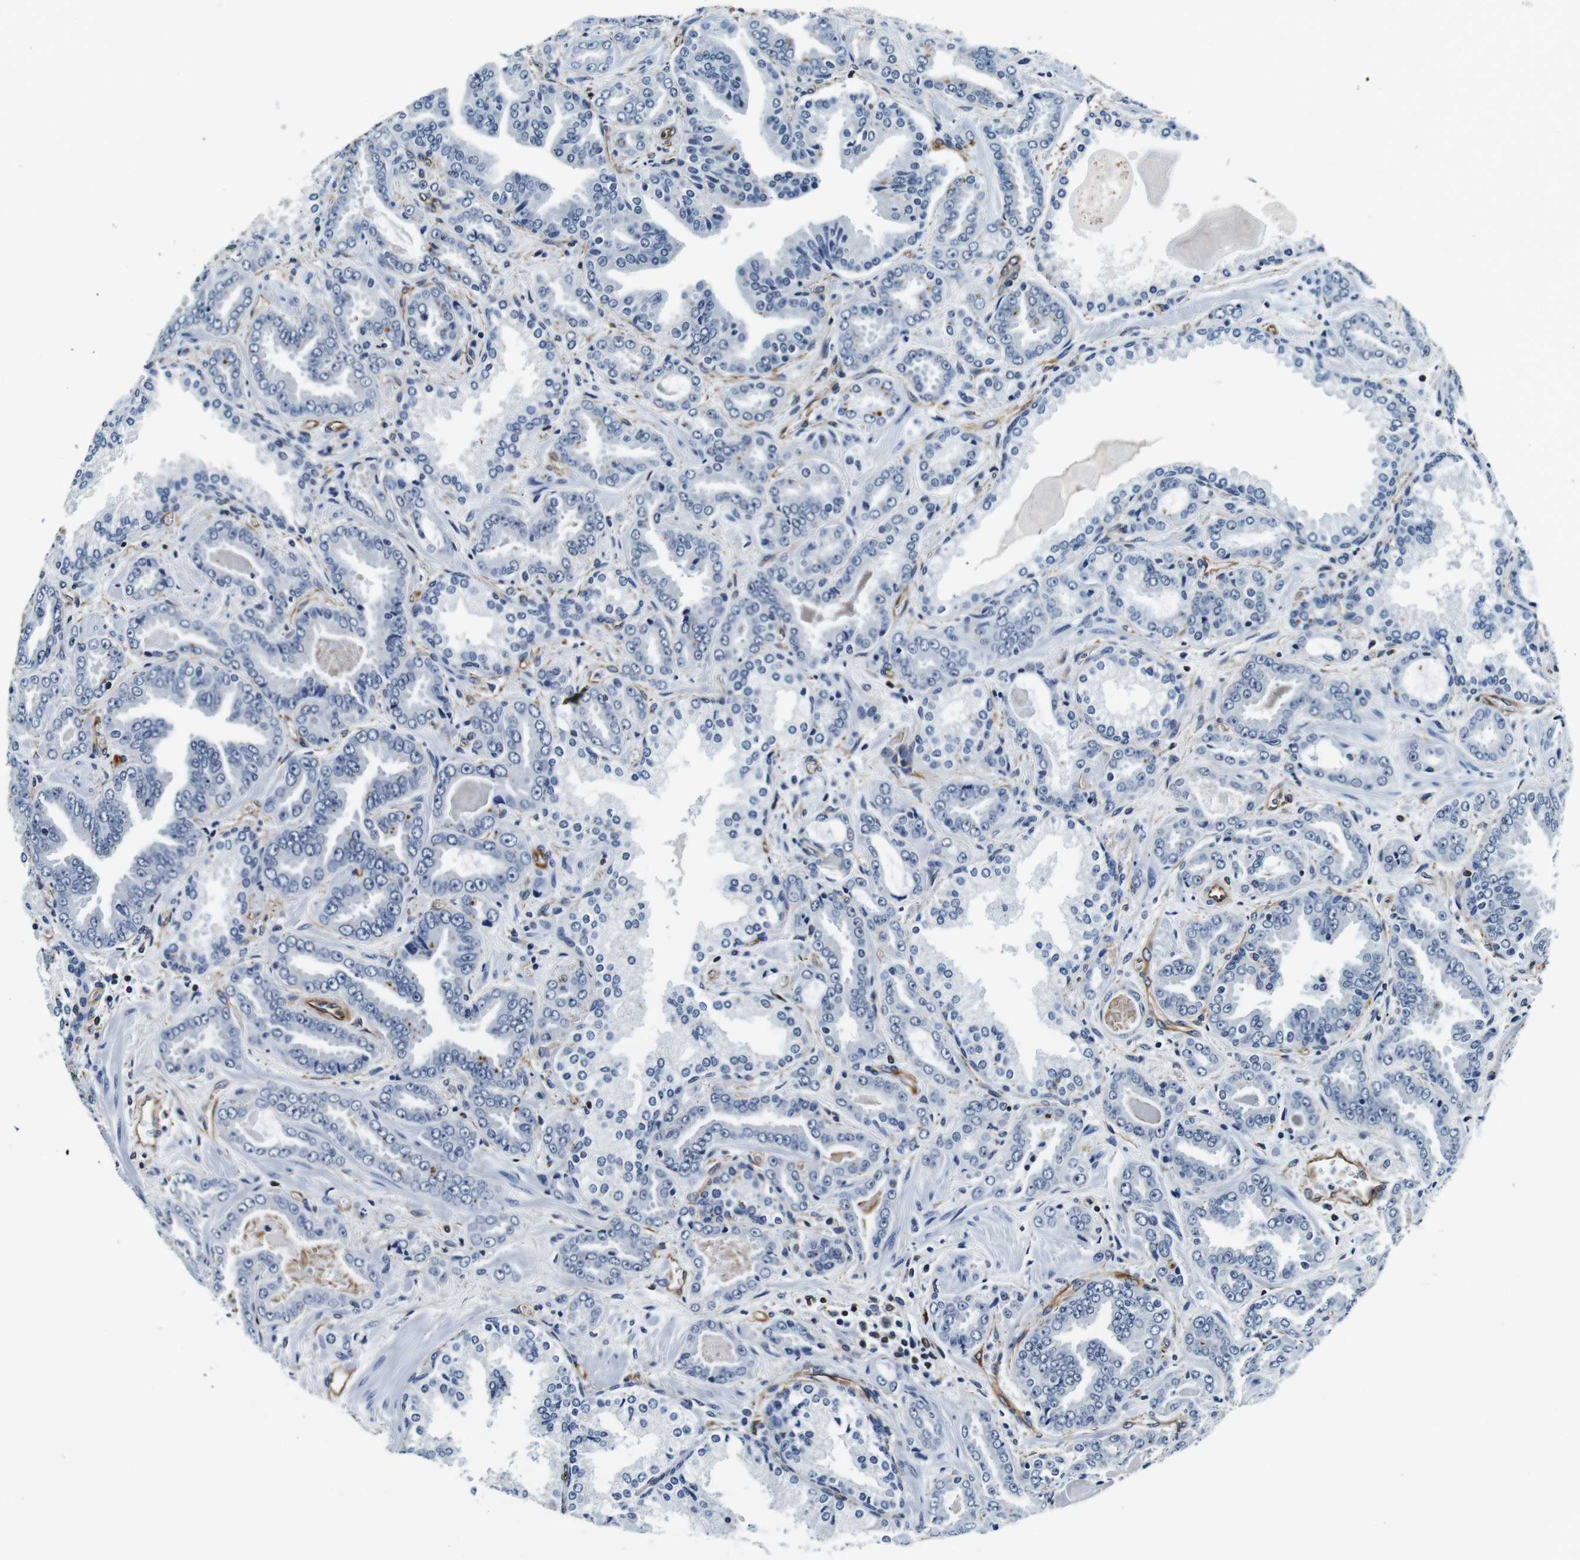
{"staining": {"intensity": "negative", "quantity": "none", "location": "none"}, "tissue": "prostate cancer", "cell_type": "Tumor cells", "image_type": "cancer", "snomed": [{"axis": "morphology", "description": "Adenocarcinoma, Low grade"}, {"axis": "topography", "description": "Prostate"}], "caption": "There is no significant positivity in tumor cells of prostate cancer (low-grade adenocarcinoma).", "gene": "GJE1", "patient": {"sex": "male", "age": 60}}